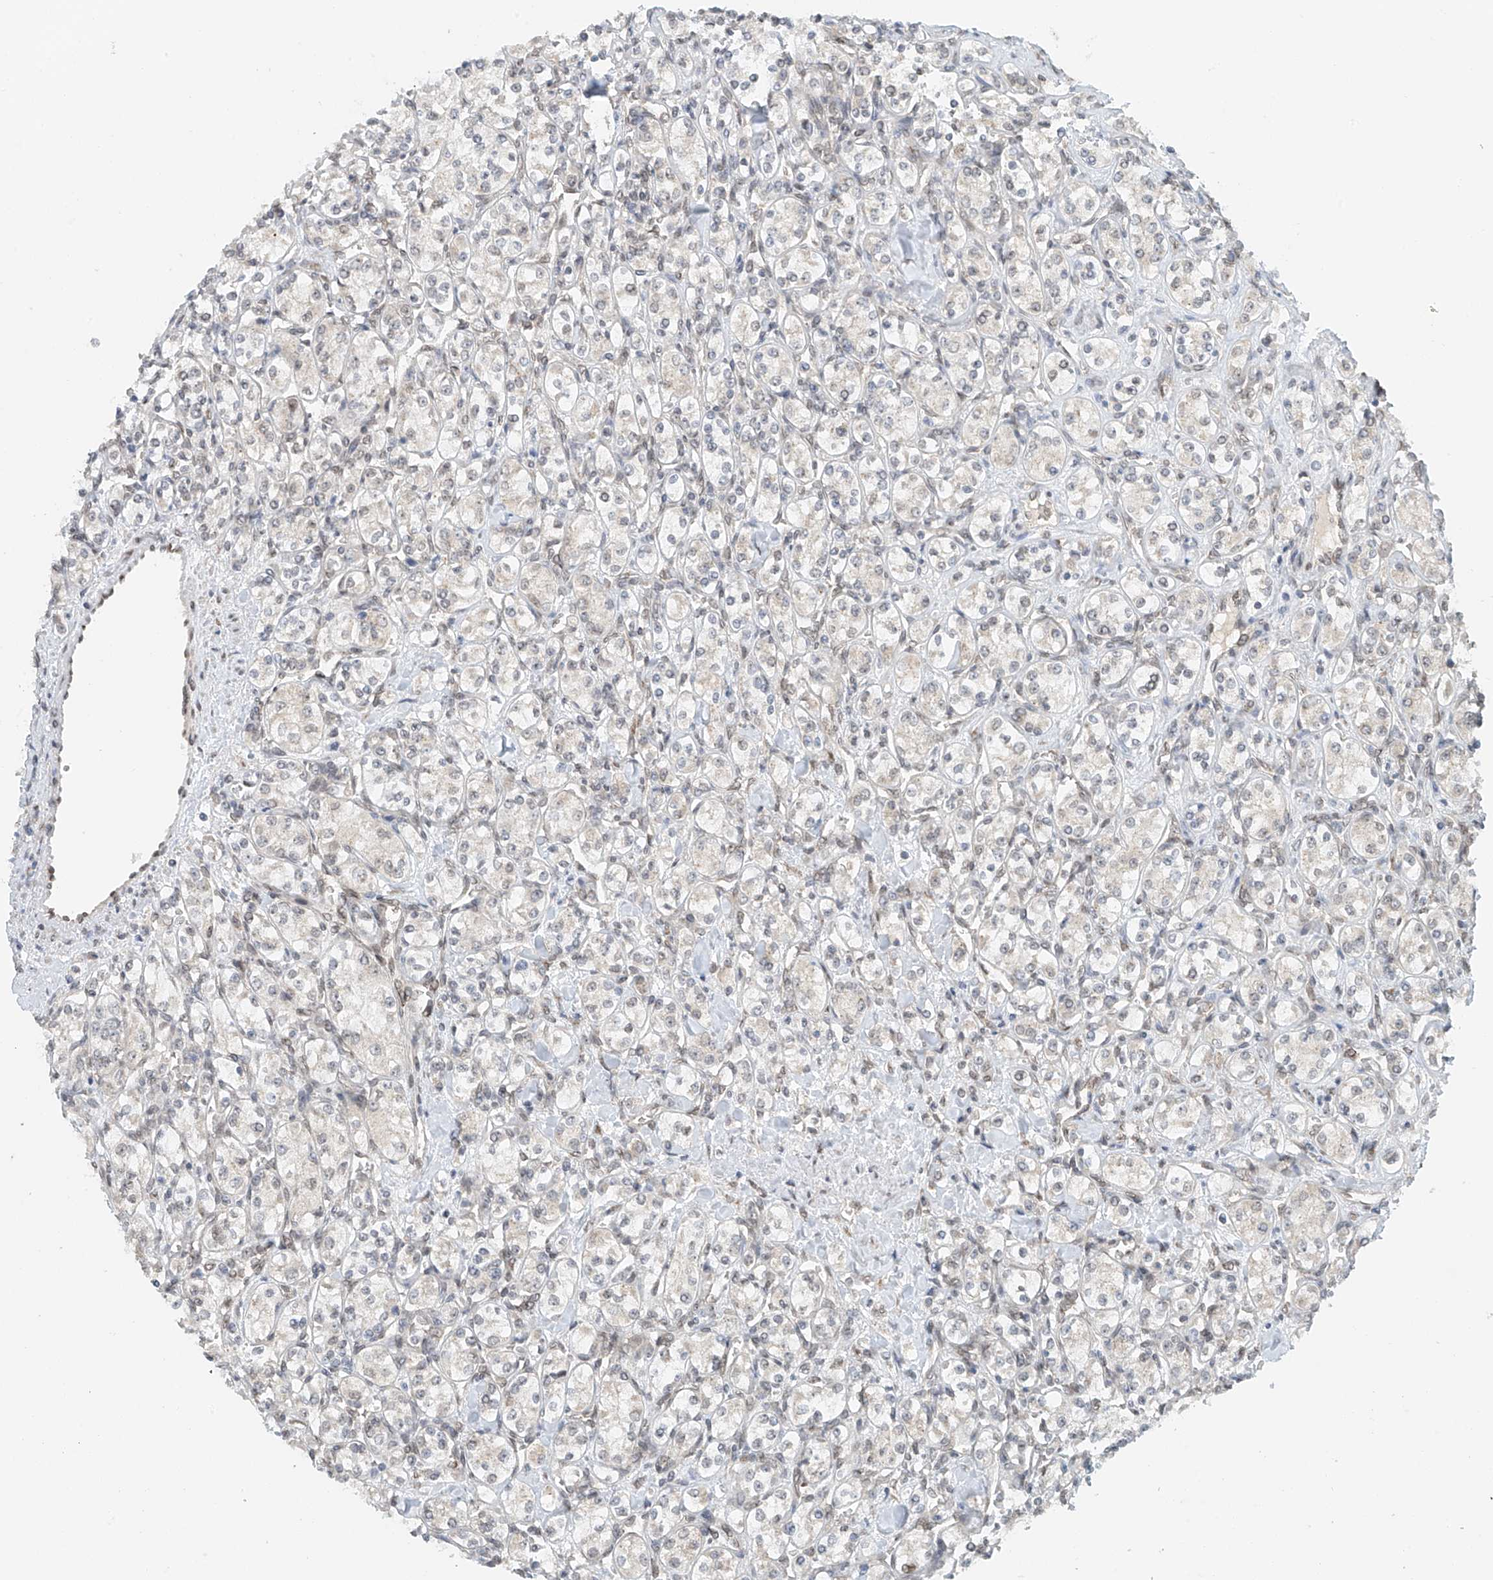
{"staining": {"intensity": "negative", "quantity": "none", "location": "none"}, "tissue": "renal cancer", "cell_type": "Tumor cells", "image_type": "cancer", "snomed": [{"axis": "morphology", "description": "Adenocarcinoma, NOS"}, {"axis": "topography", "description": "Kidney"}], "caption": "The image displays no staining of tumor cells in adenocarcinoma (renal).", "gene": "STARD9", "patient": {"sex": "male", "age": 77}}